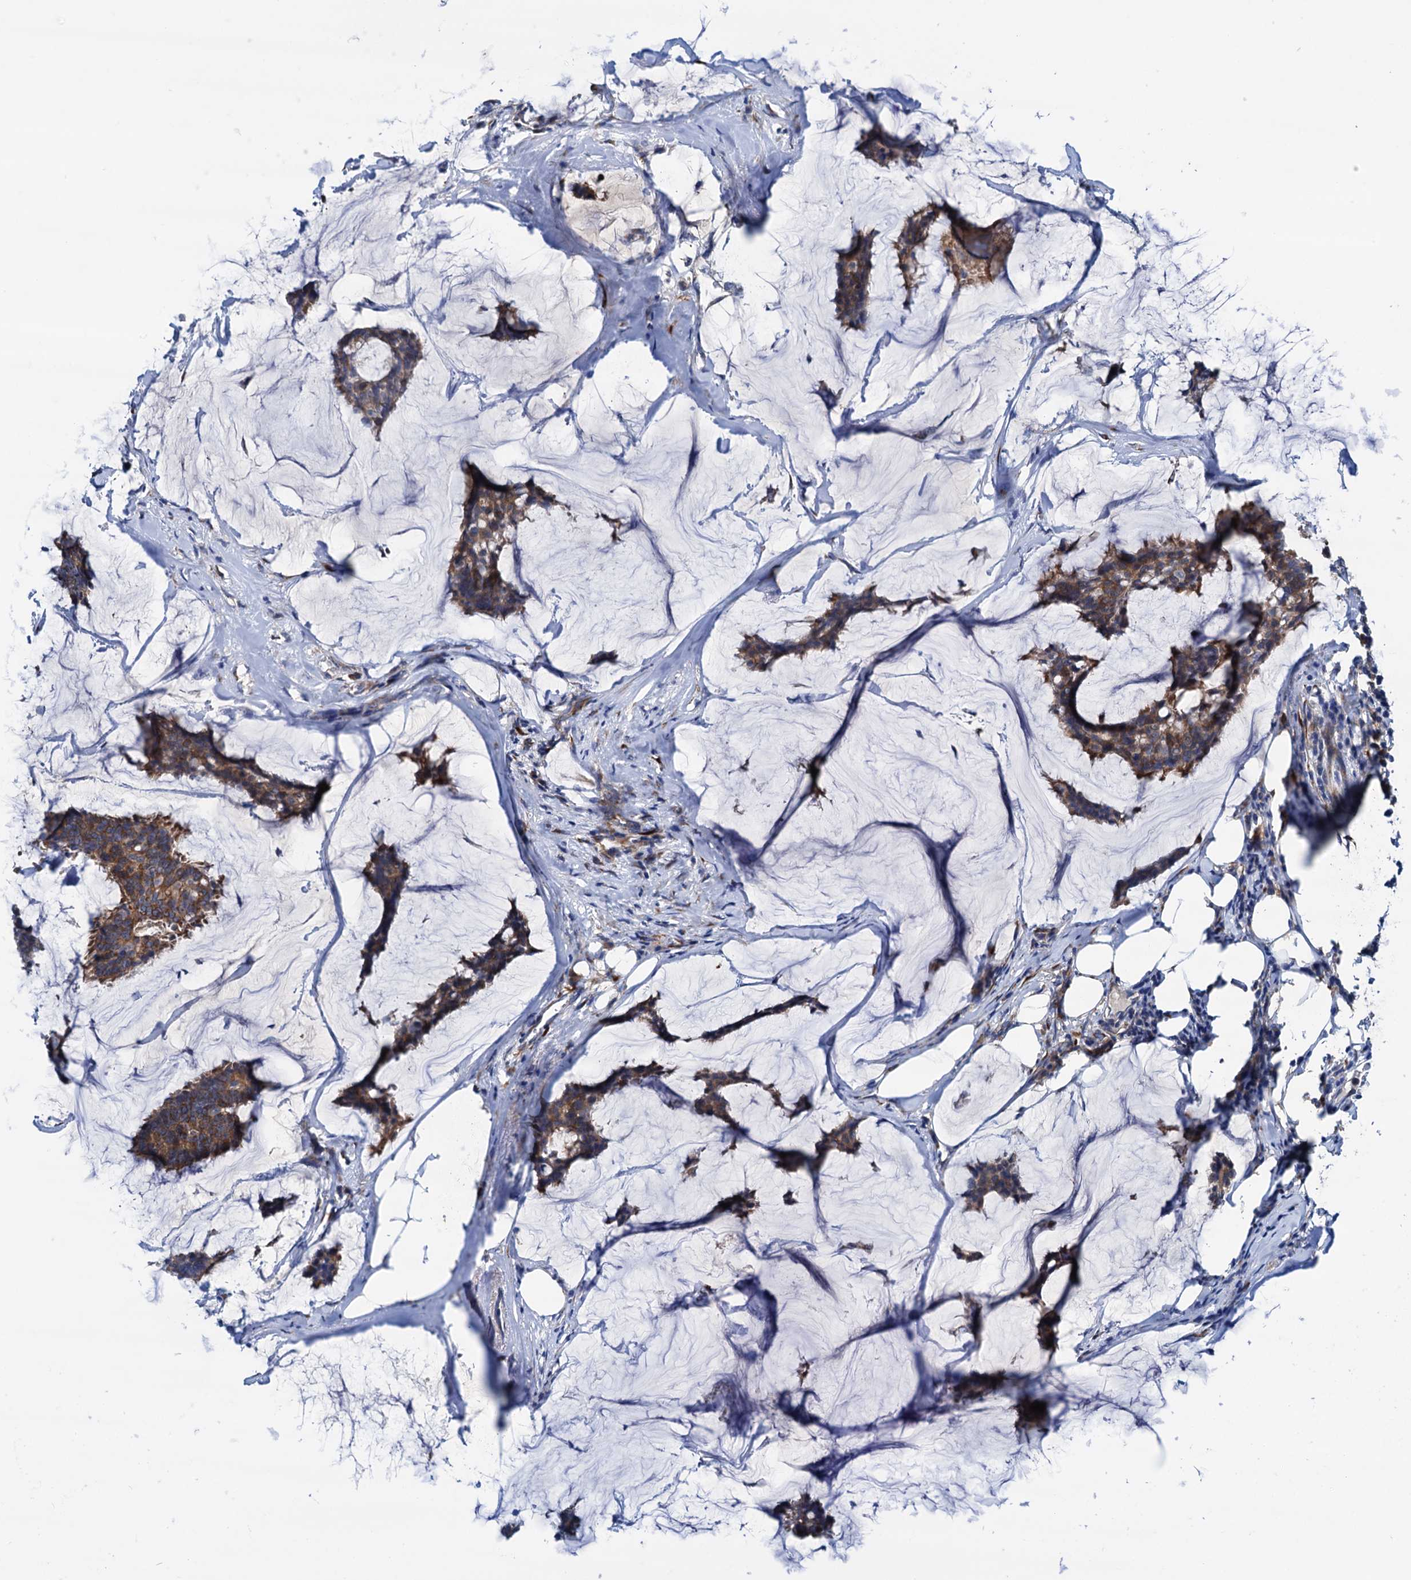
{"staining": {"intensity": "moderate", "quantity": ">75%", "location": "cytoplasmic/membranous"}, "tissue": "breast cancer", "cell_type": "Tumor cells", "image_type": "cancer", "snomed": [{"axis": "morphology", "description": "Duct carcinoma"}, {"axis": "topography", "description": "Breast"}], "caption": "A histopathology image showing moderate cytoplasmic/membranous positivity in about >75% of tumor cells in invasive ductal carcinoma (breast), as visualized by brown immunohistochemical staining.", "gene": "RASSF9", "patient": {"sex": "female", "age": 93}}